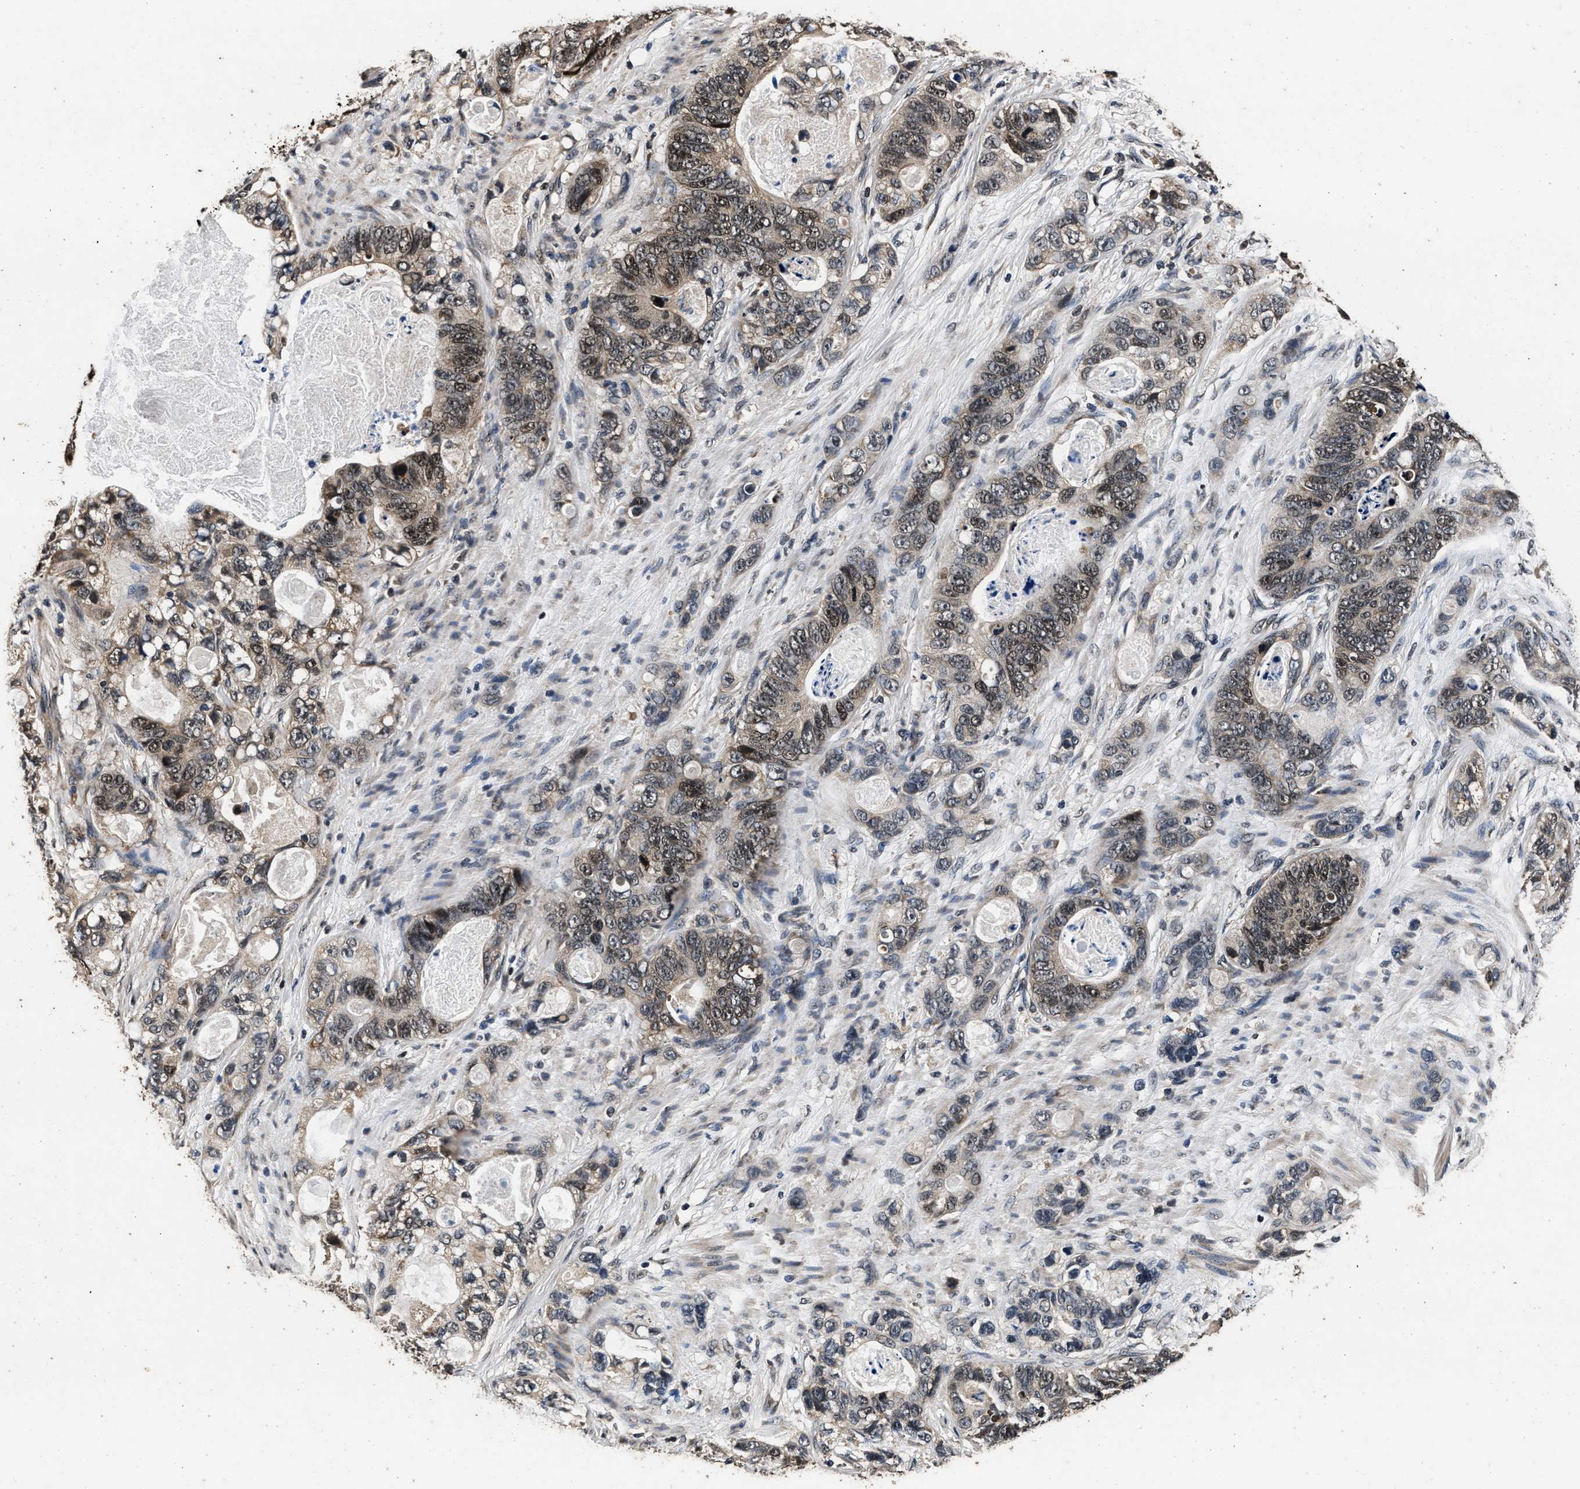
{"staining": {"intensity": "moderate", "quantity": "25%-75%", "location": "nuclear"}, "tissue": "stomach cancer", "cell_type": "Tumor cells", "image_type": "cancer", "snomed": [{"axis": "morphology", "description": "Normal tissue, NOS"}, {"axis": "morphology", "description": "Adenocarcinoma, NOS"}, {"axis": "topography", "description": "Stomach"}], "caption": "Stomach cancer (adenocarcinoma) stained with a protein marker shows moderate staining in tumor cells.", "gene": "CSTF1", "patient": {"sex": "female", "age": 89}}